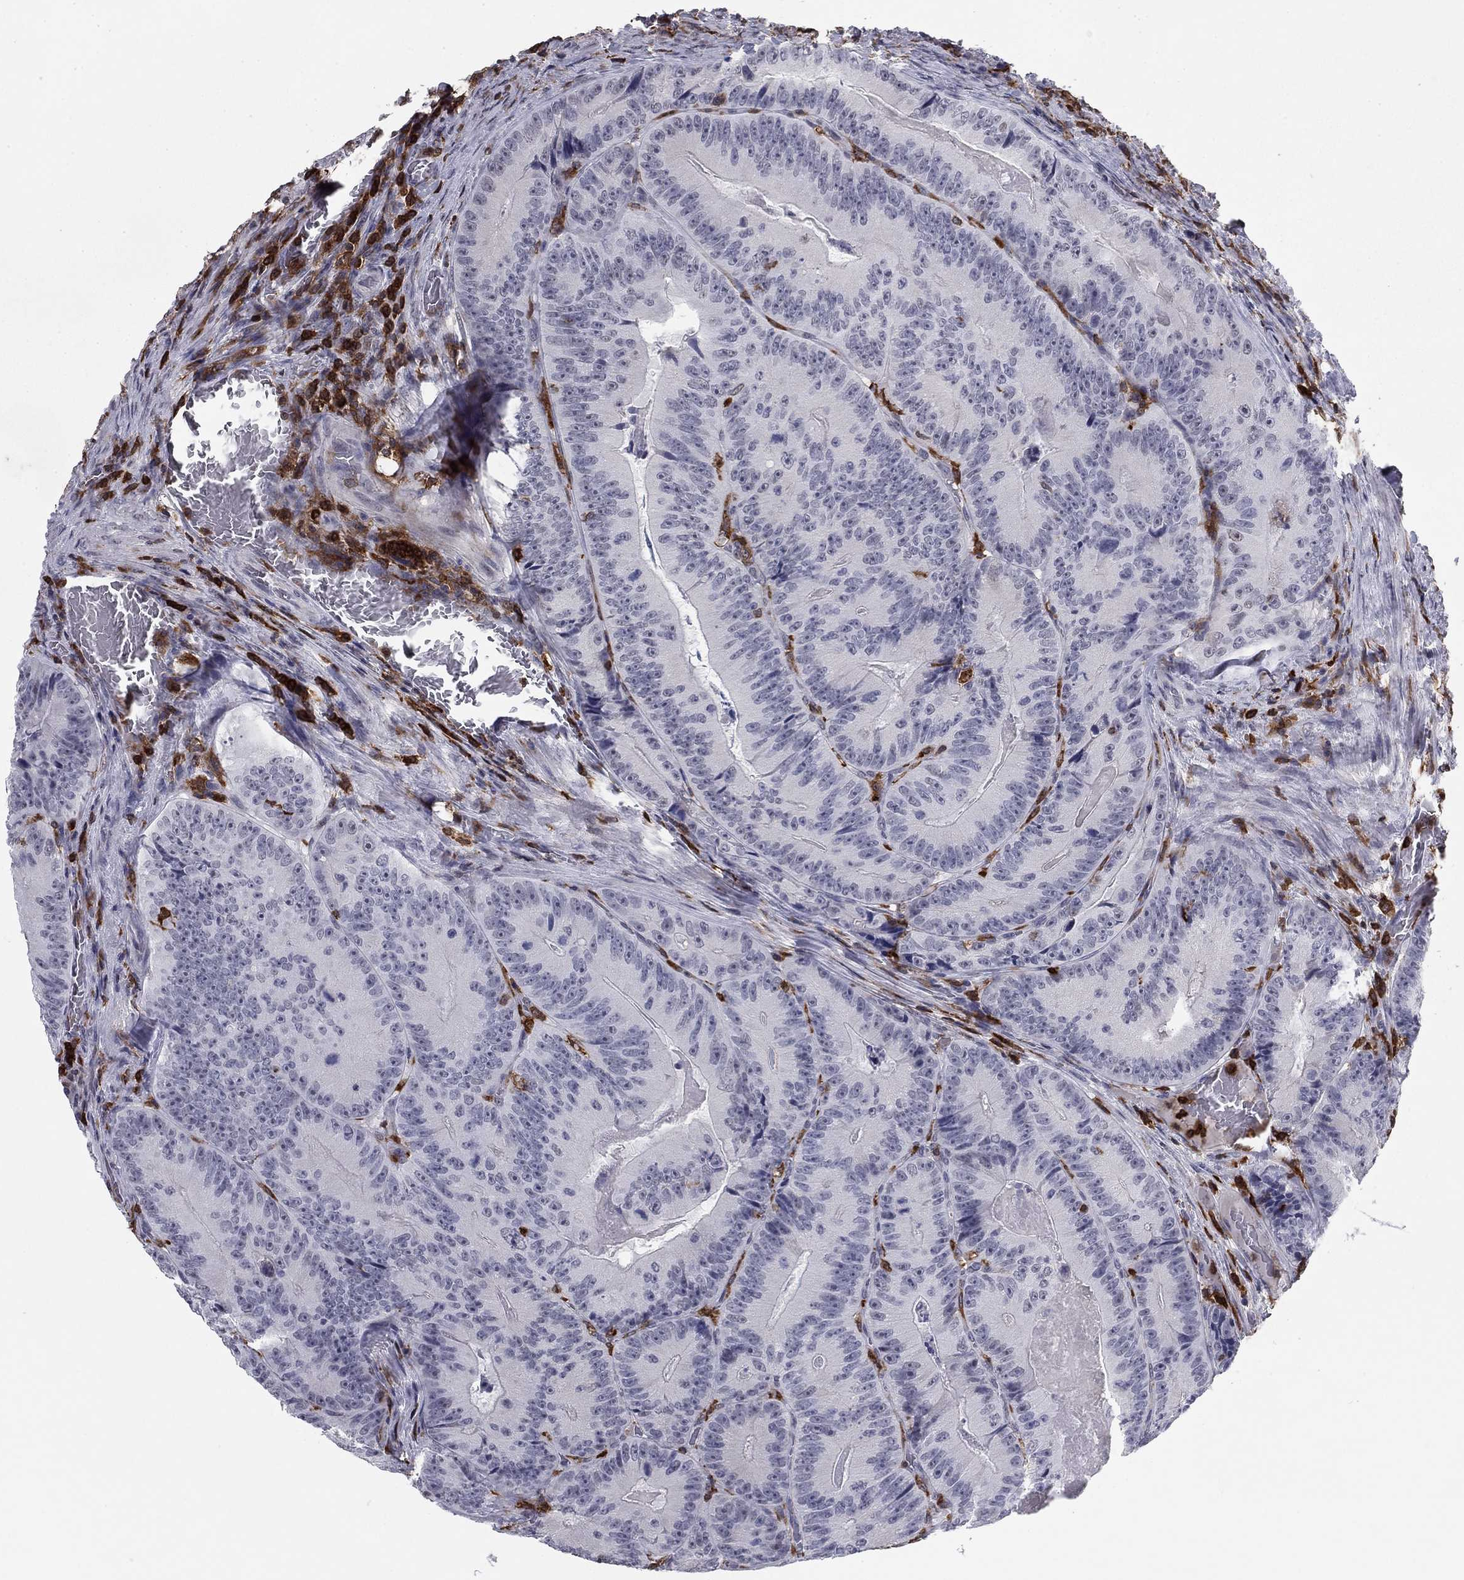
{"staining": {"intensity": "negative", "quantity": "none", "location": "none"}, "tissue": "colorectal cancer", "cell_type": "Tumor cells", "image_type": "cancer", "snomed": [{"axis": "morphology", "description": "Adenocarcinoma, NOS"}, {"axis": "topography", "description": "Colon"}], "caption": "An immunohistochemistry (IHC) image of colorectal cancer (adenocarcinoma) is shown. There is no staining in tumor cells of colorectal cancer (adenocarcinoma).", "gene": "PLCB2", "patient": {"sex": "female", "age": 86}}